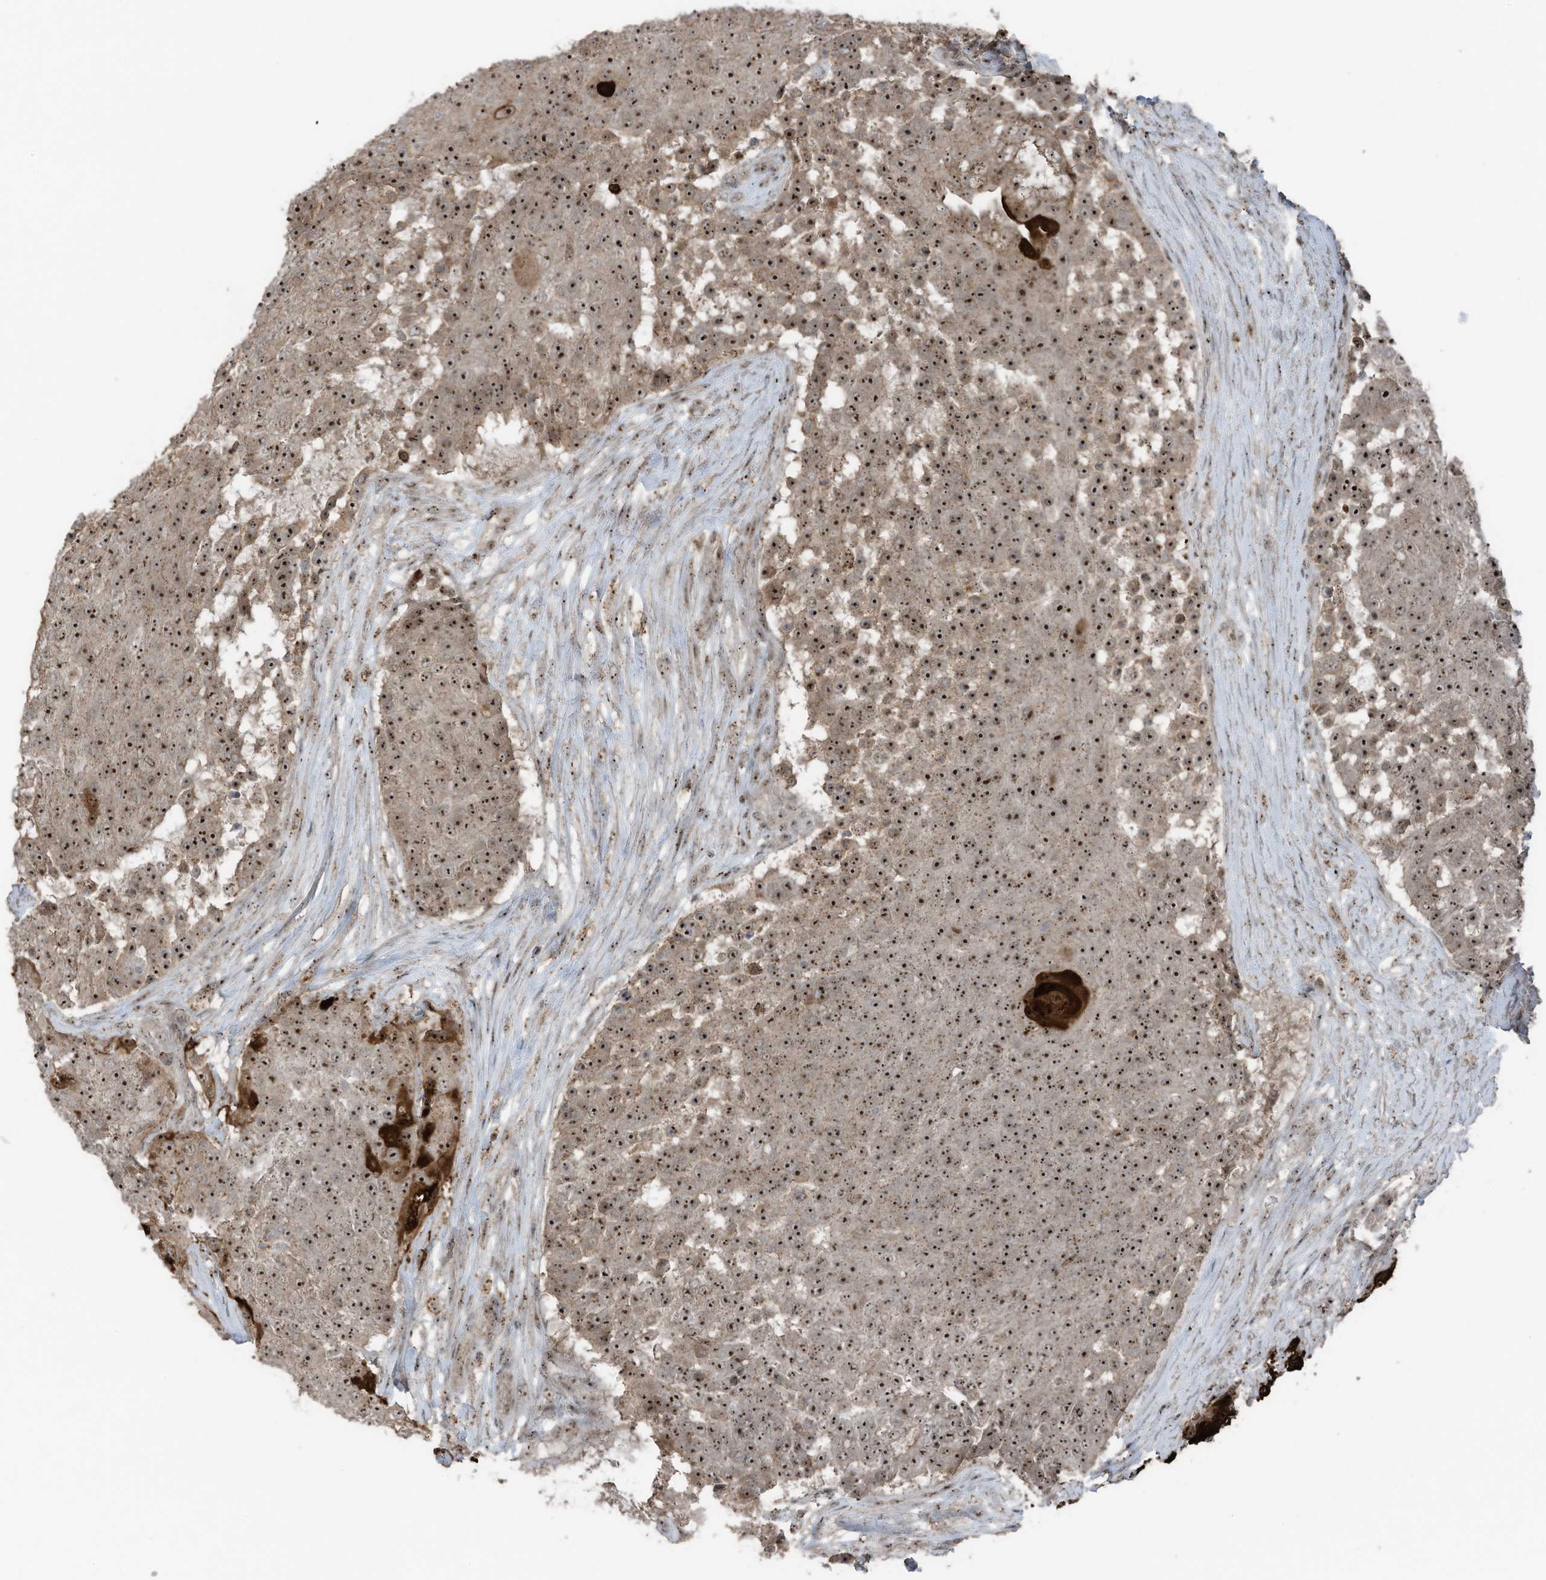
{"staining": {"intensity": "moderate", "quantity": ">75%", "location": "cytoplasmic/membranous,nuclear"}, "tissue": "urothelial cancer", "cell_type": "Tumor cells", "image_type": "cancer", "snomed": [{"axis": "morphology", "description": "Urothelial carcinoma, High grade"}, {"axis": "topography", "description": "Urinary bladder"}], "caption": "This image reveals IHC staining of urothelial cancer, with medium moderate cytoplasmic/membranous and nuclear expression in about >75% of tumor cells.", "gene": "UTP3", "patient": {"sex": "female", "age": 63}}